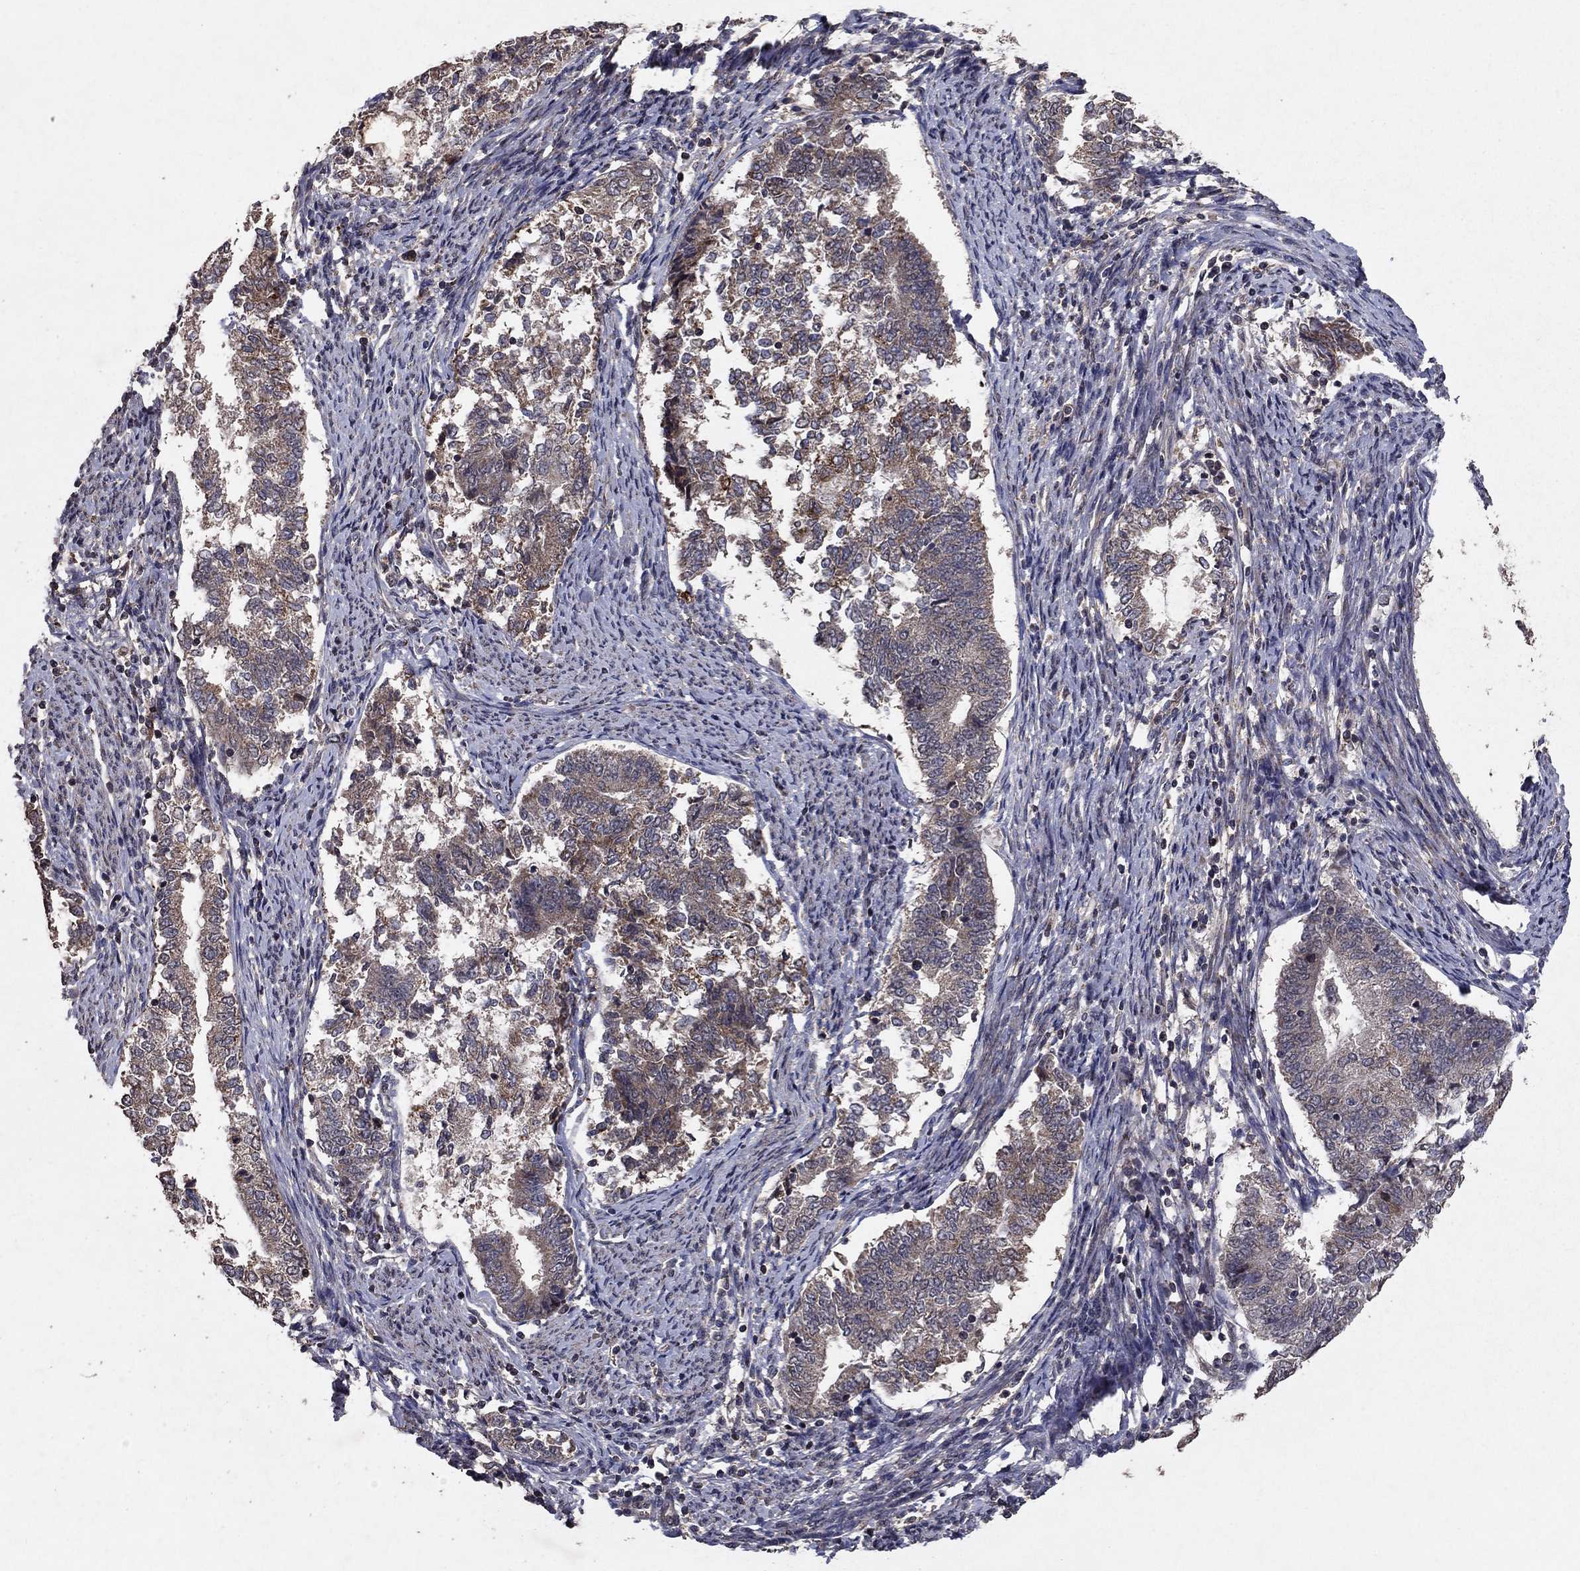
{"staining": {"intensity": "weak", "quantity": "25%-75%", "location": "cytoplasmic/membranous"}, "tissue": "endometrial cancer", "cell_type": "Tumor cells", "image_type": "cancer", "snomed": [{"axis": "morphology", "description": "Adenocarcinoma, NOS"}, {"axis": "topography", "description": "Endometrium"}], "caption": "Immunohistochemical staining of endometrial cancer reveals low levels of weak cytoplasmic/membranous expression in approximately 25%-75% of tumor cells.", "gene": "DHRS1", "patient": {"sex": "female", "age": 65}}